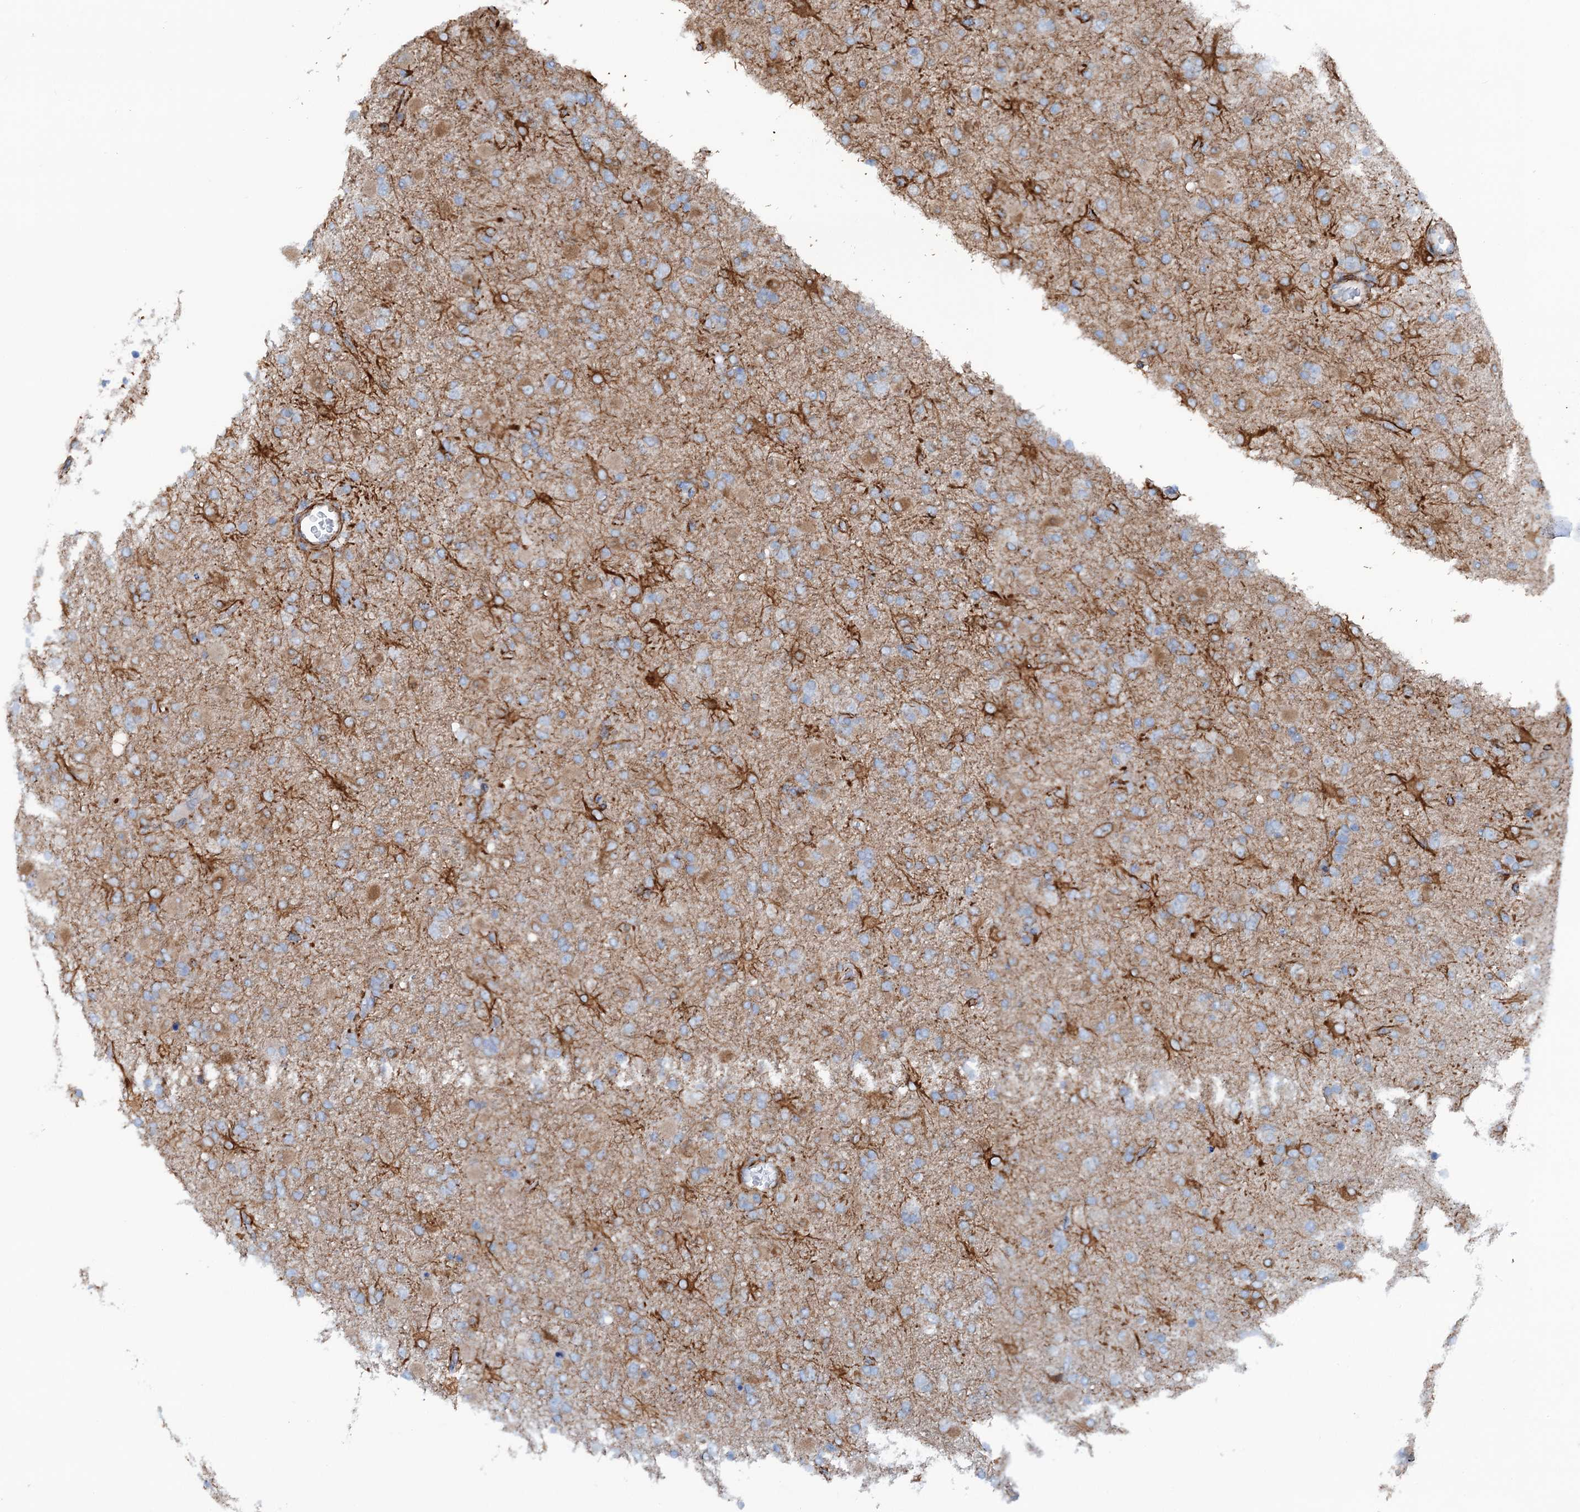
{"staining": {"intensity": "moderate", "quantity": "<25%", "location": "cytoplasmic/membranous"}, "tissue": "glioma", "cell_type": "Tumor cells", "image_type": "cancer", "snomed": [{"axis": "morphology", "description": "Glioma, malignant, Low grade"}, {"axis": "topography", "description": "Brain"}], "caption": "Glioma tissue exhibits moderate cytoplasmic/membranous positivity in about <25% of tumor cells, visualized by immunohistochemistry.", "gene": "CALCOCO1", "patient": {"sex": "male", "age": 65}}